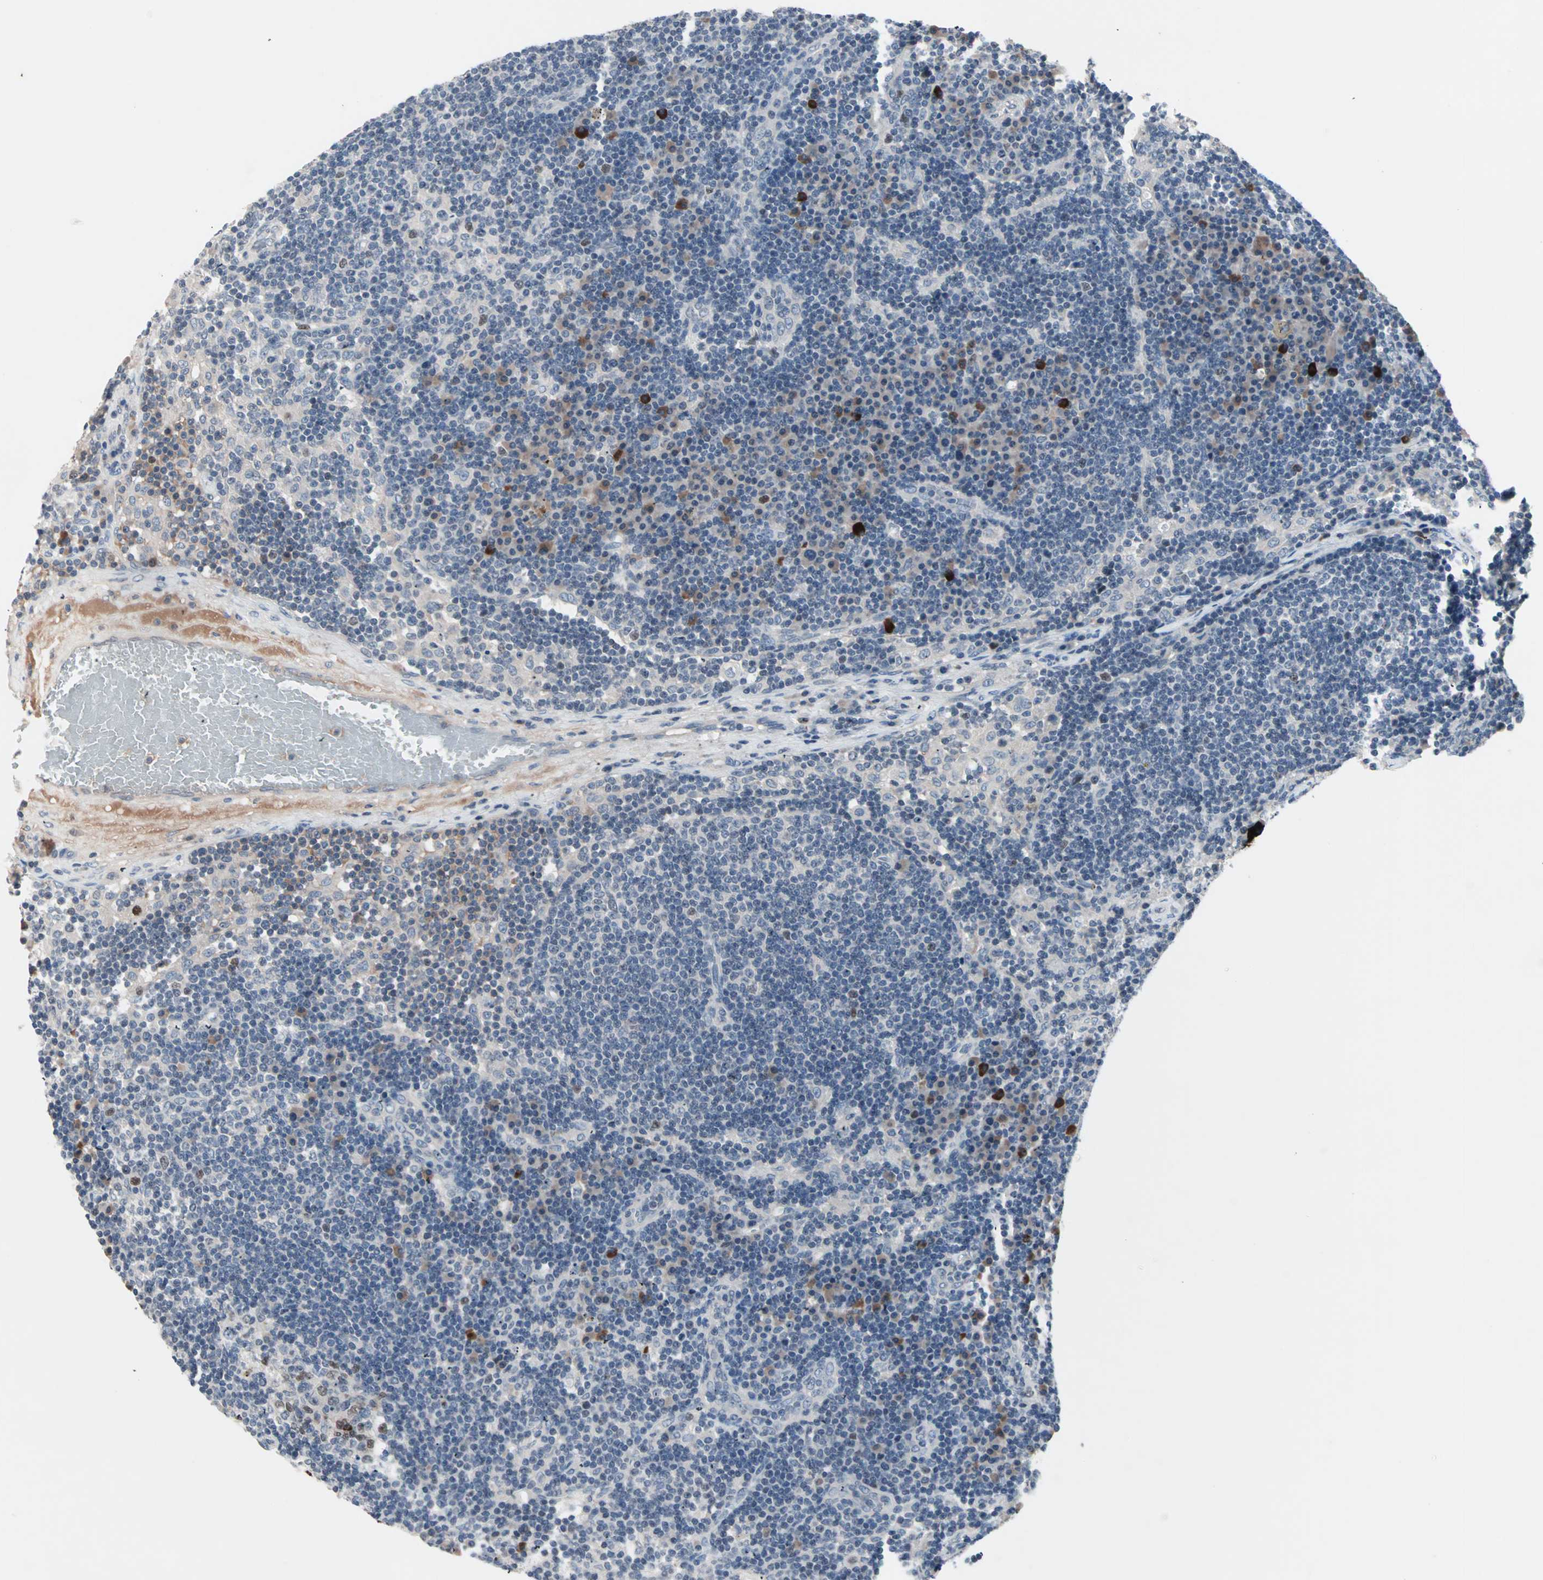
{"staining": {"intensity": "strong", "quantity": "<25%", "location": "nuclear"}, "tissue": "lymph node", "cell_type": "Germinal center cells", "image_type": "normal", "snomed": [{"axis": "morphology", "description": "Normal tissue, NOS"}, {"axis": "morphology", "description": "Squamous cell carcinoma, metastatic, NOS"}, {"axis": "topography", "description": "Lymph node"}], "caption": "This histopathology image displays normal lymph node stained with IHC to label a protein in brown. The nuclear of germinal center cells show strong positivity for the protein. Nuclei are counter-stained blue.", "gene": "CCNE2", "patient": {"sex": "female", "age": 53}}